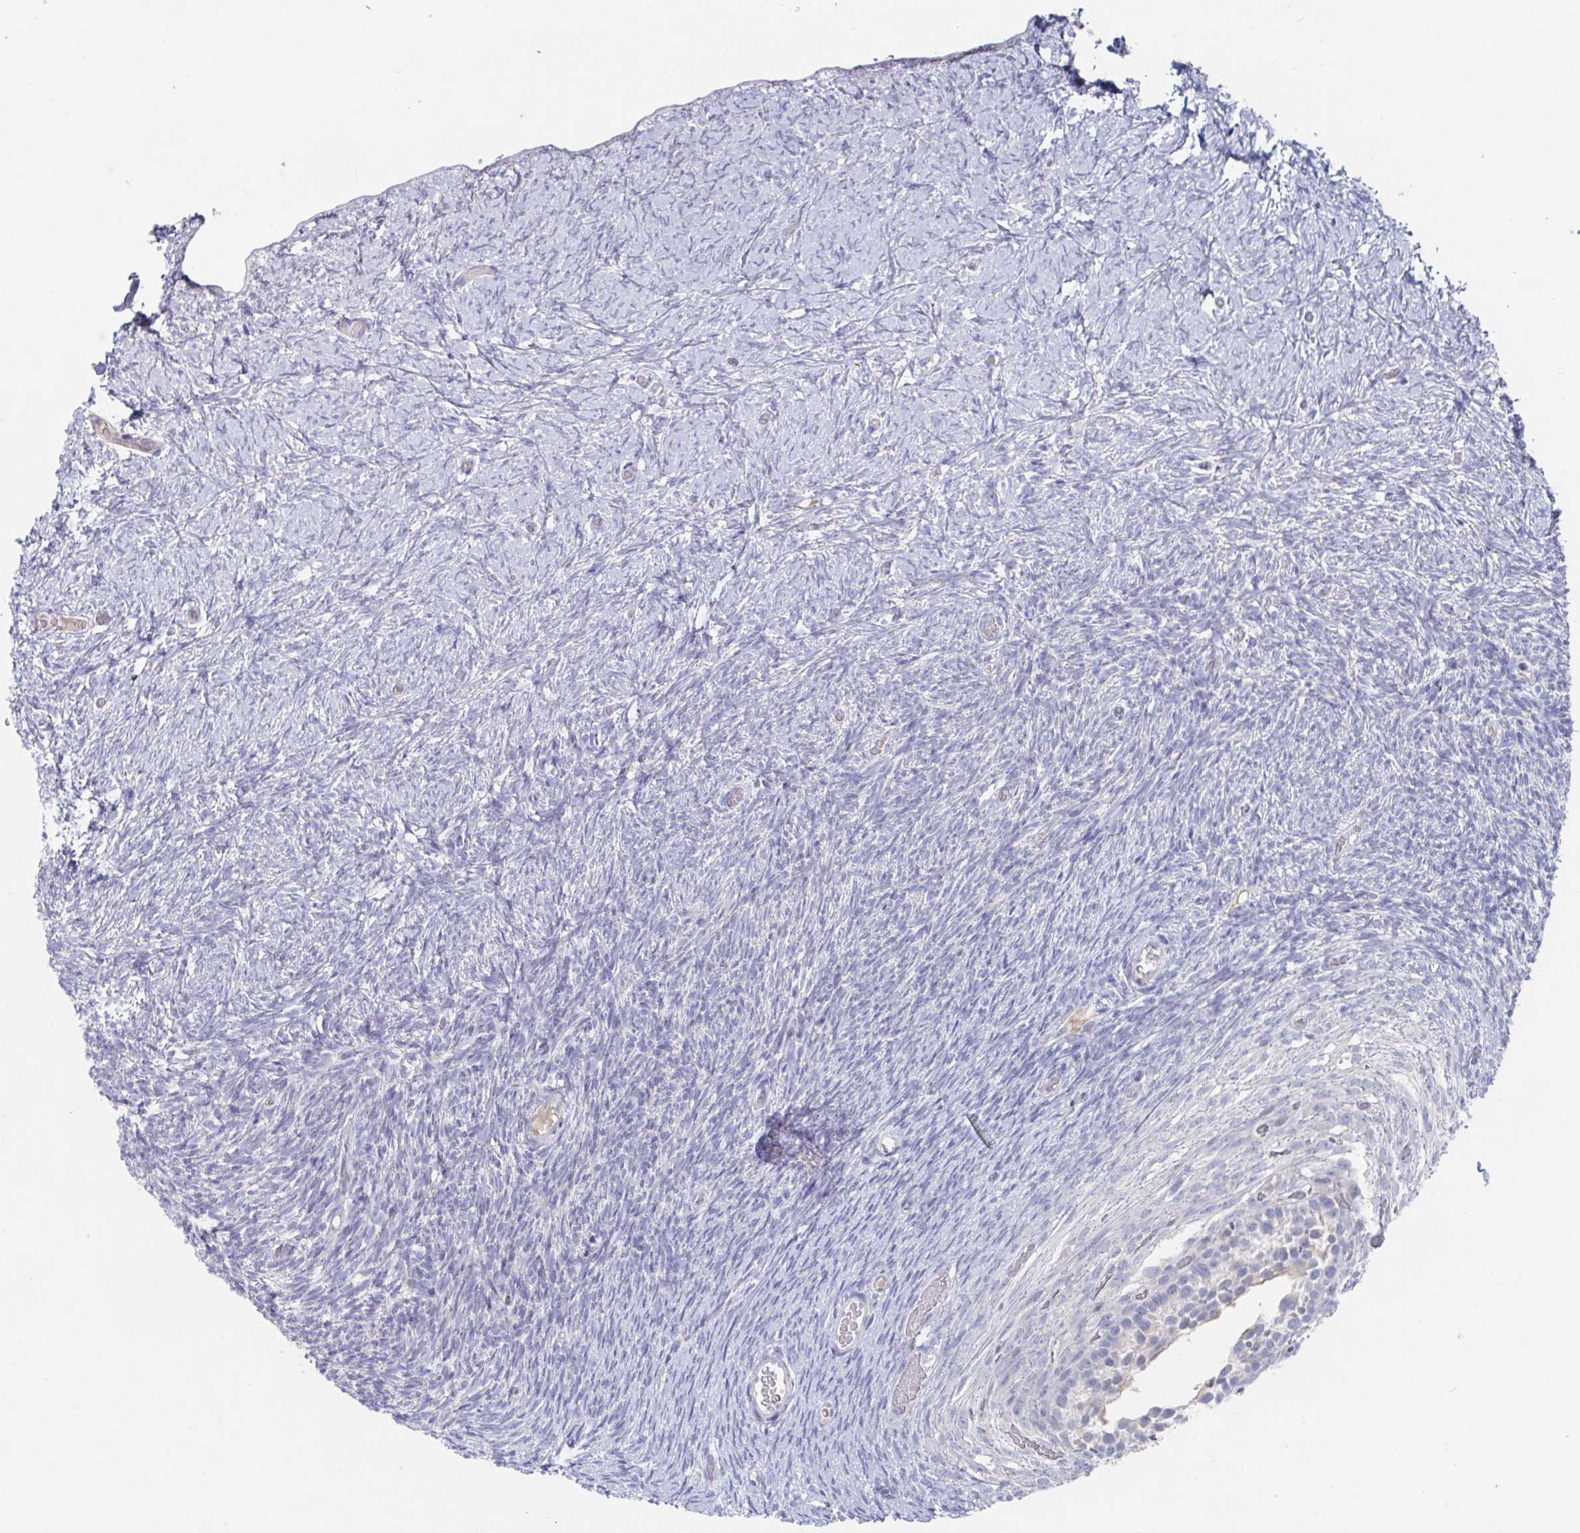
{"staining": {"intensity": "negative", "quantity": "none", "location": "none"}, "tissue": "ovary", "cell_type": "Follicle cells", "image_type": "normal", "snomed": [{"axis": "morphology", "description": "Normal tissue, NOS"}, {"axis": "topography", "description": "Ovary"}], "caption": "The image exhibits no staining of follicle cells in benign ovary.", "gene": "KCNK5", "patient": {"sex": "female", "age": 39}}